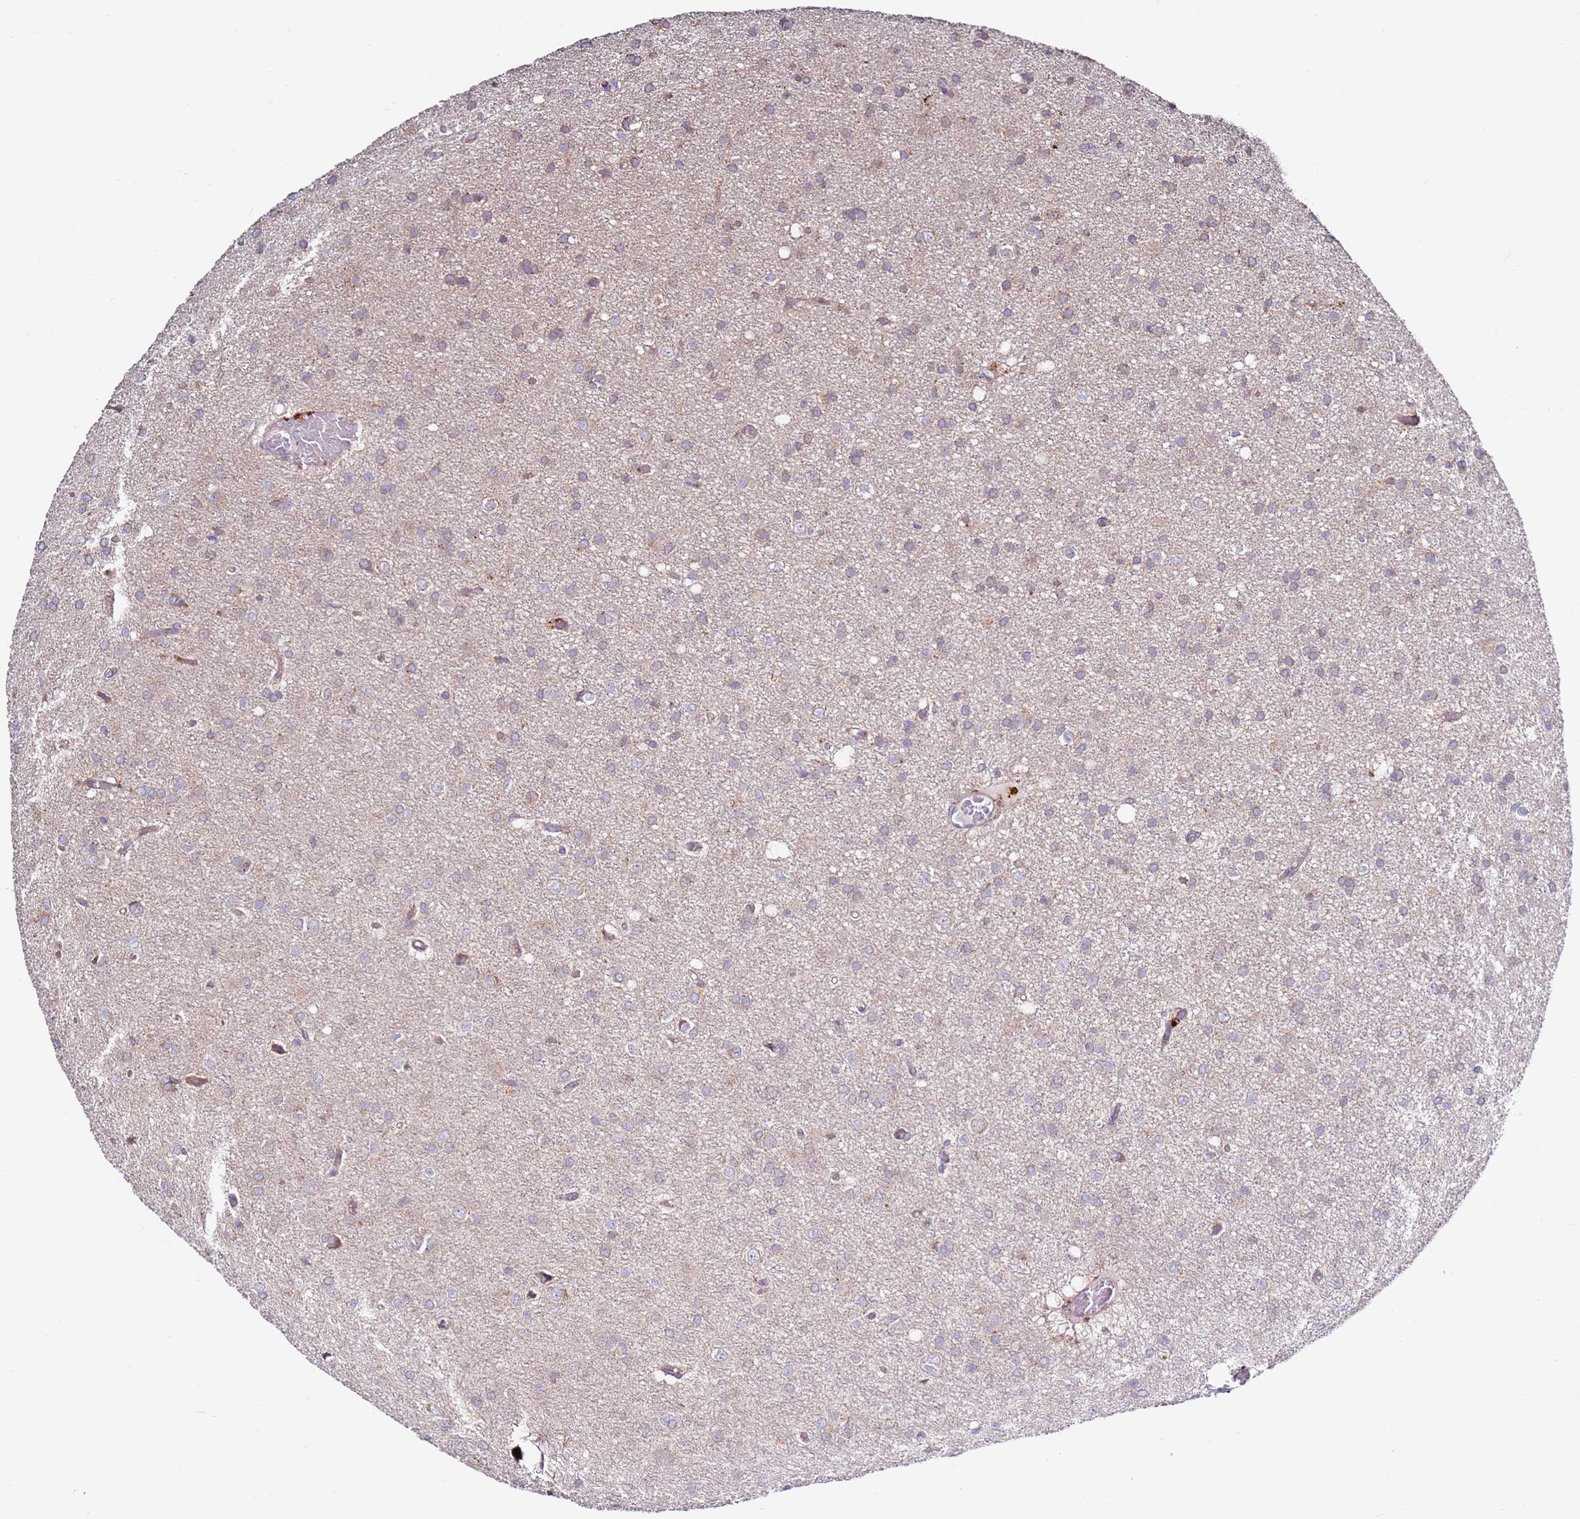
{"staining": {"intensity": "weak", "quantity": "25%-75%", "location": "cytoplasmic/membranous"}, "tissue": "glioma", "cell_type": "Tumor cells", "image_type": "cancer", "snomed": [{"axis": "morphology", "description": "Glioma, malignant, High grade"}, {"axis": "topography", "description": "Brain"}], "caption": "Human malignant glioma (high-grade) stained with a brown dye demonstrates weak cytoplasmic/membranous positive expression in about 25%-75% of tumor cells.", "gene": "CNOT9", "patient": {"sex": "female", "age": 50}}